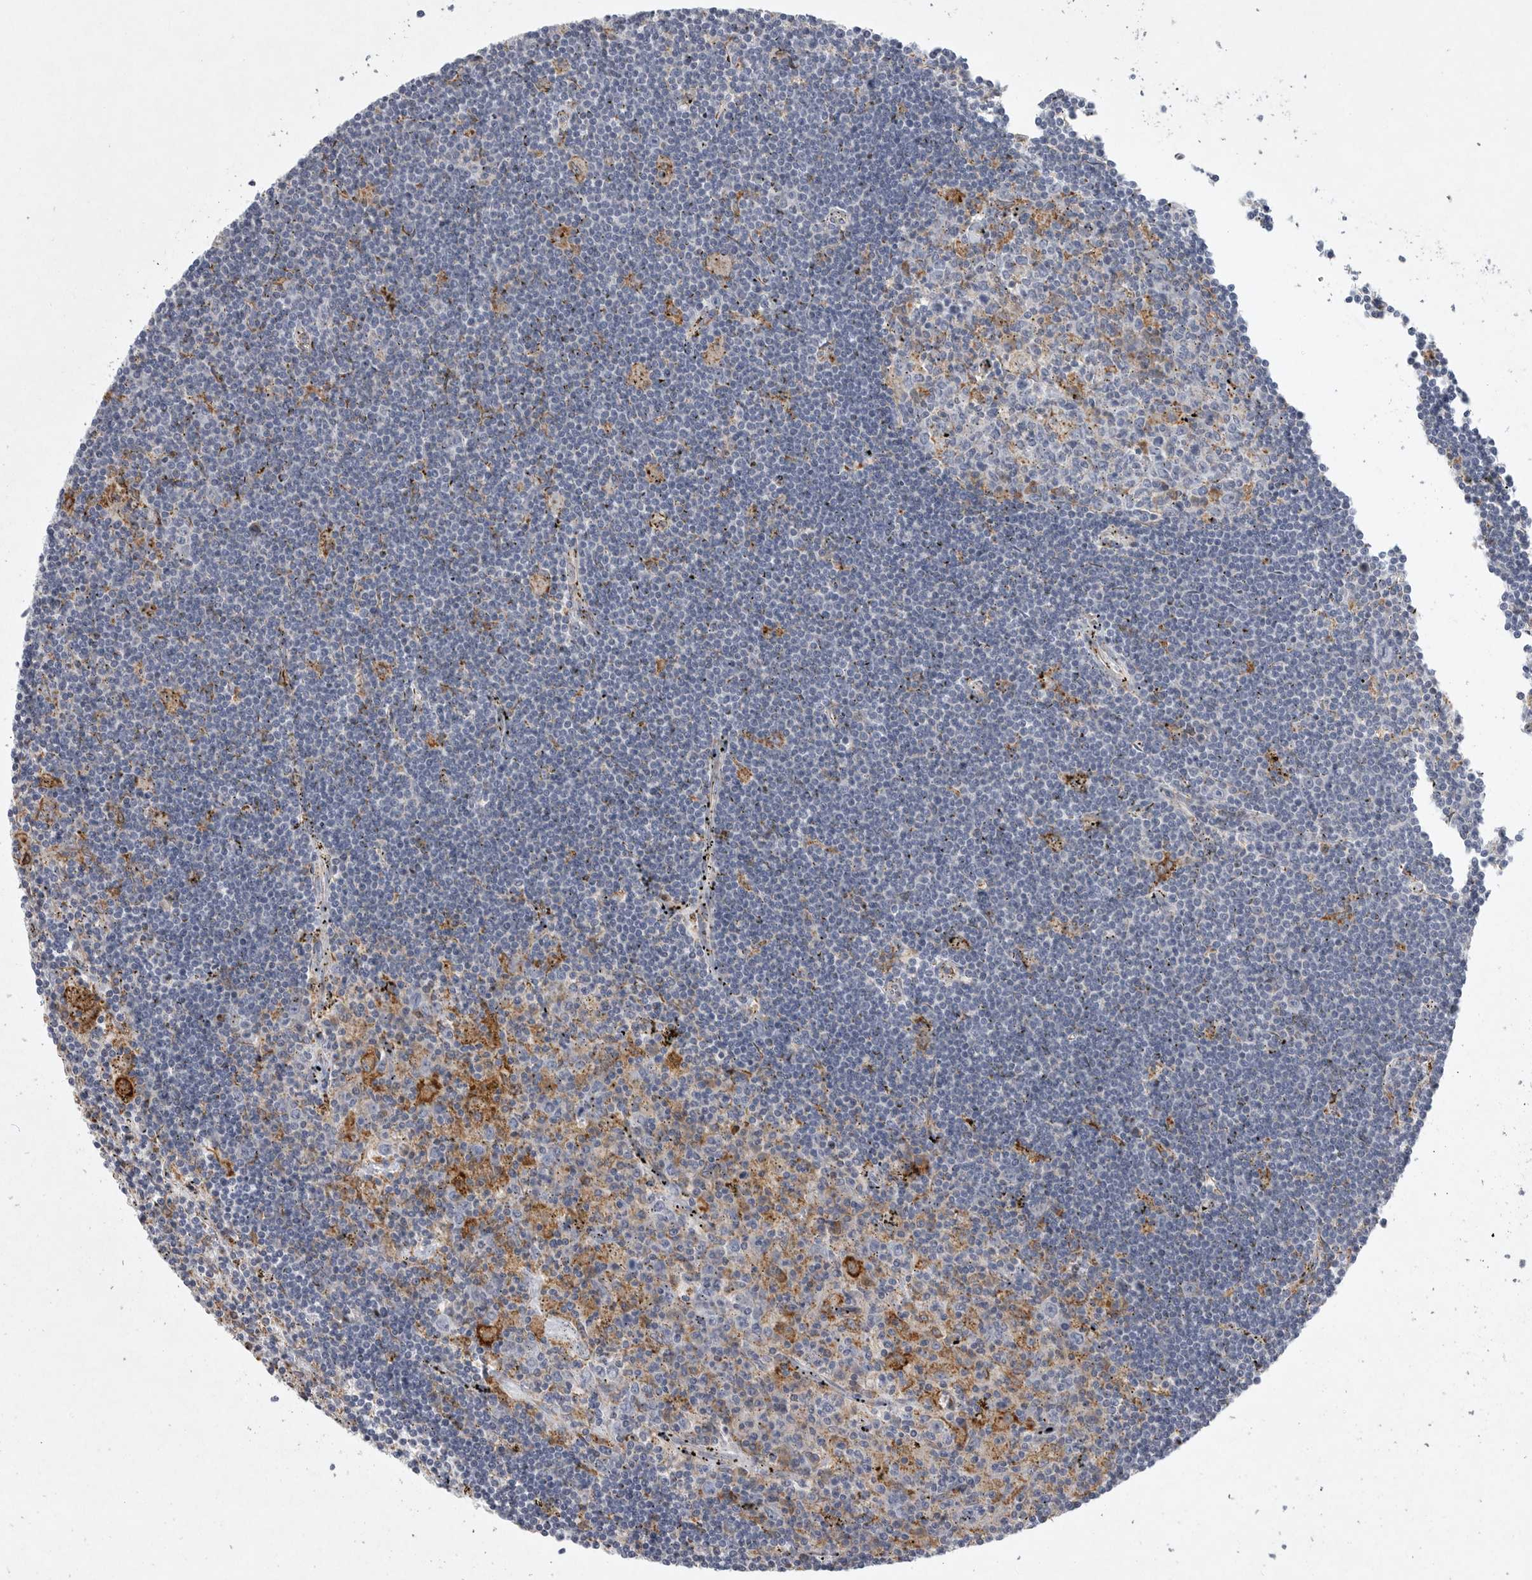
{"staining": {"intensity": "negative", "quantity": "none", "location": "none"}, "tissue": "lymphoma", "cell_type": "Tumor cells", "image_type": "cancer", "snomed": [{"axis": "morphology", "description": "Malignant lymphoma, non-Hodgkin's type, Low grade"}, {"axis": "topography", "description": "Spleen"}], "caption": "The photomicrograph reveals no staining of tumor cells in lymphoma. Brightfield microscopy of immunohistochemistry (IHC) stained with DAB (brown) and hematoxylin (blue), captured at high magnification.", "gene": "MINPP1", "patient": {"sex": "male", "age": 76}}